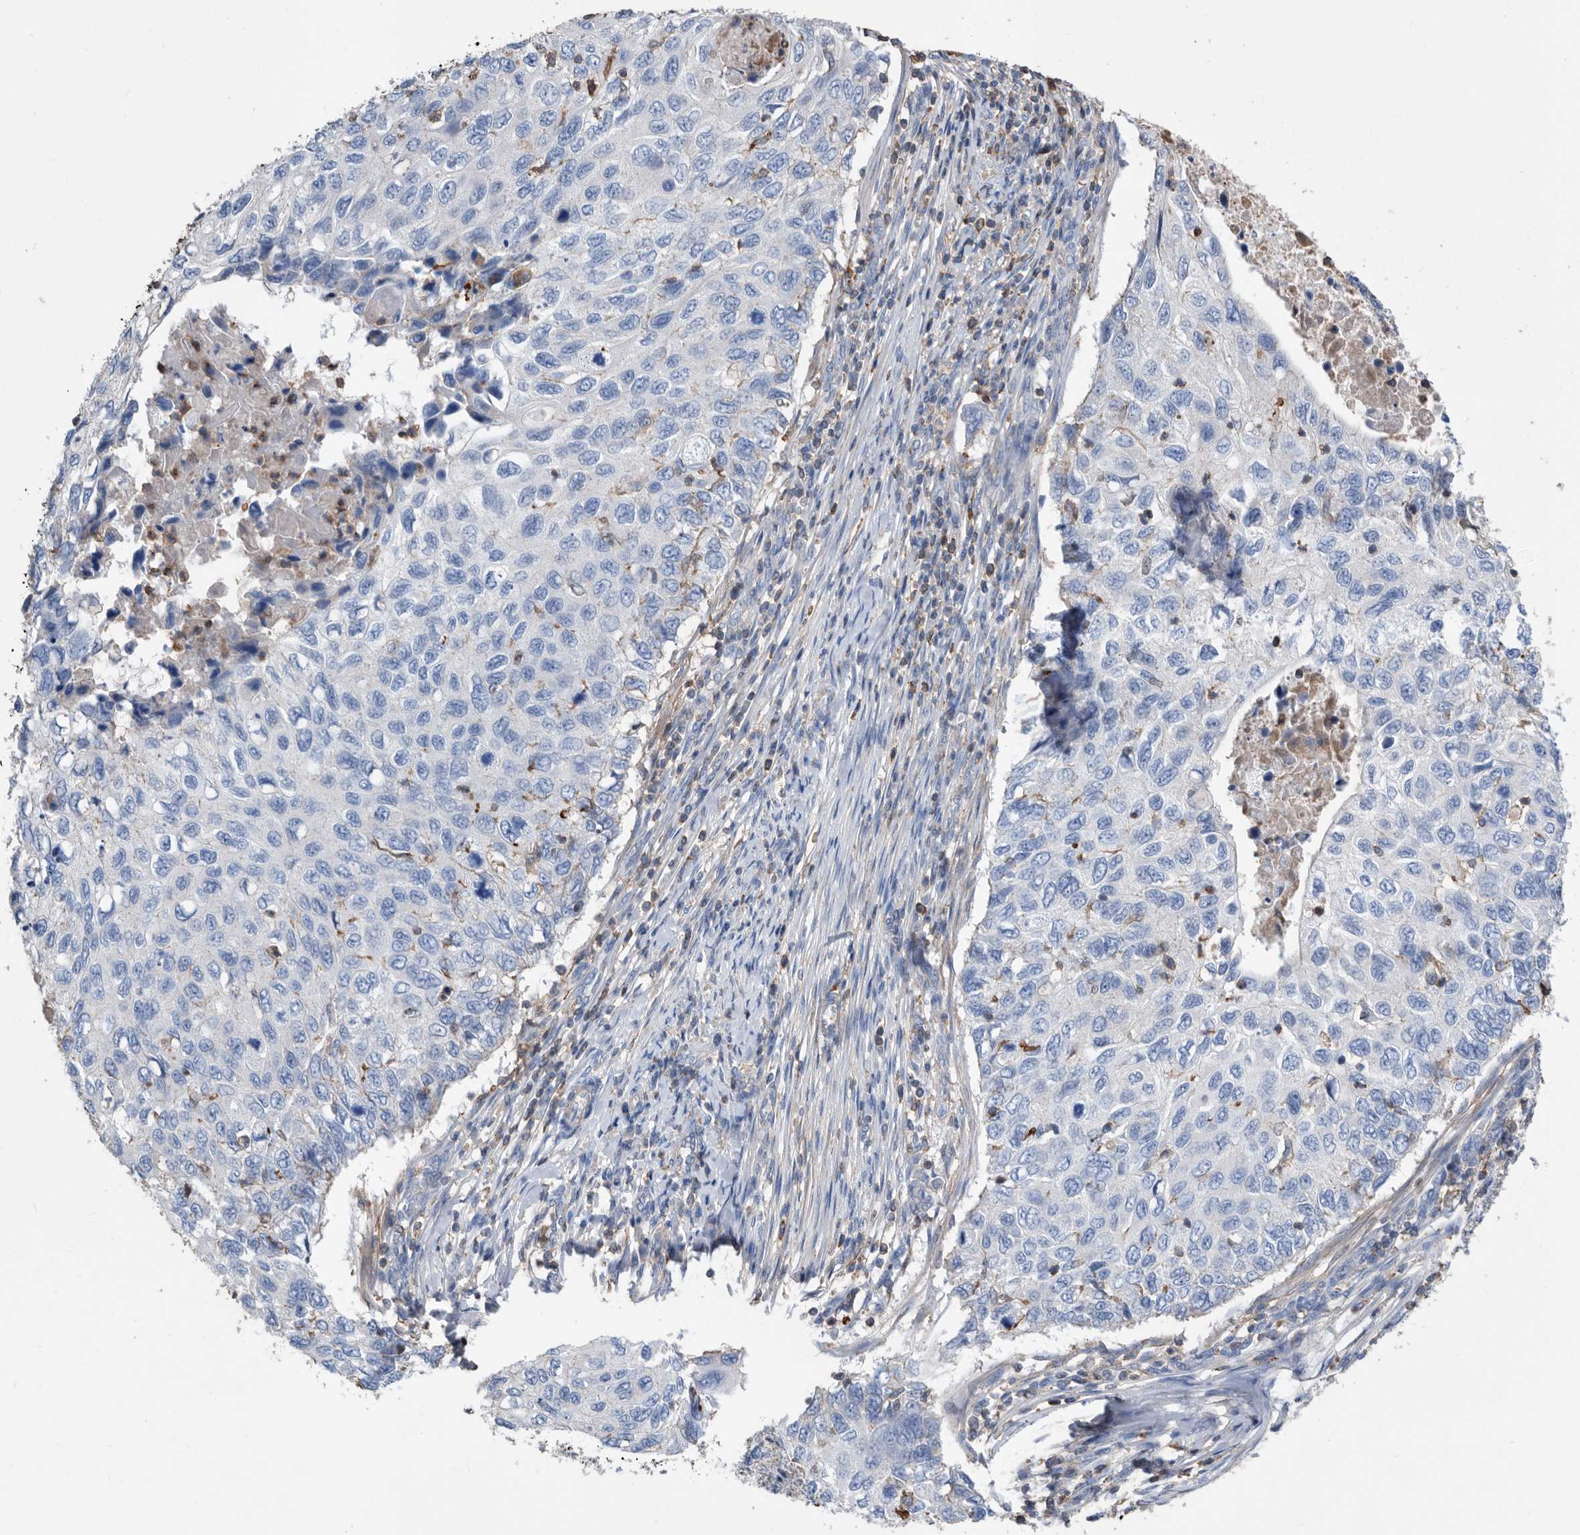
{"staining": {"intensity": "negative", "quantity": "none", "location": "none"}, "tissue": "cervical cancer", "cell_type": "Tumor cells", "image_type": "cancer", "snomed": [{"axis": "morphology", "description": "Squamous cell carcinoma, NOS"}, {"axis": "topography", "description": "Cervix"}], "caption": "A high-resolution micrograph shows immunohistochemistry staining of squamous cell carcinoma (cervical), which shows no significant staining in tumor cells.", "gene": "MS4A4A", "patient": {"sex": "female", "age": 70}}